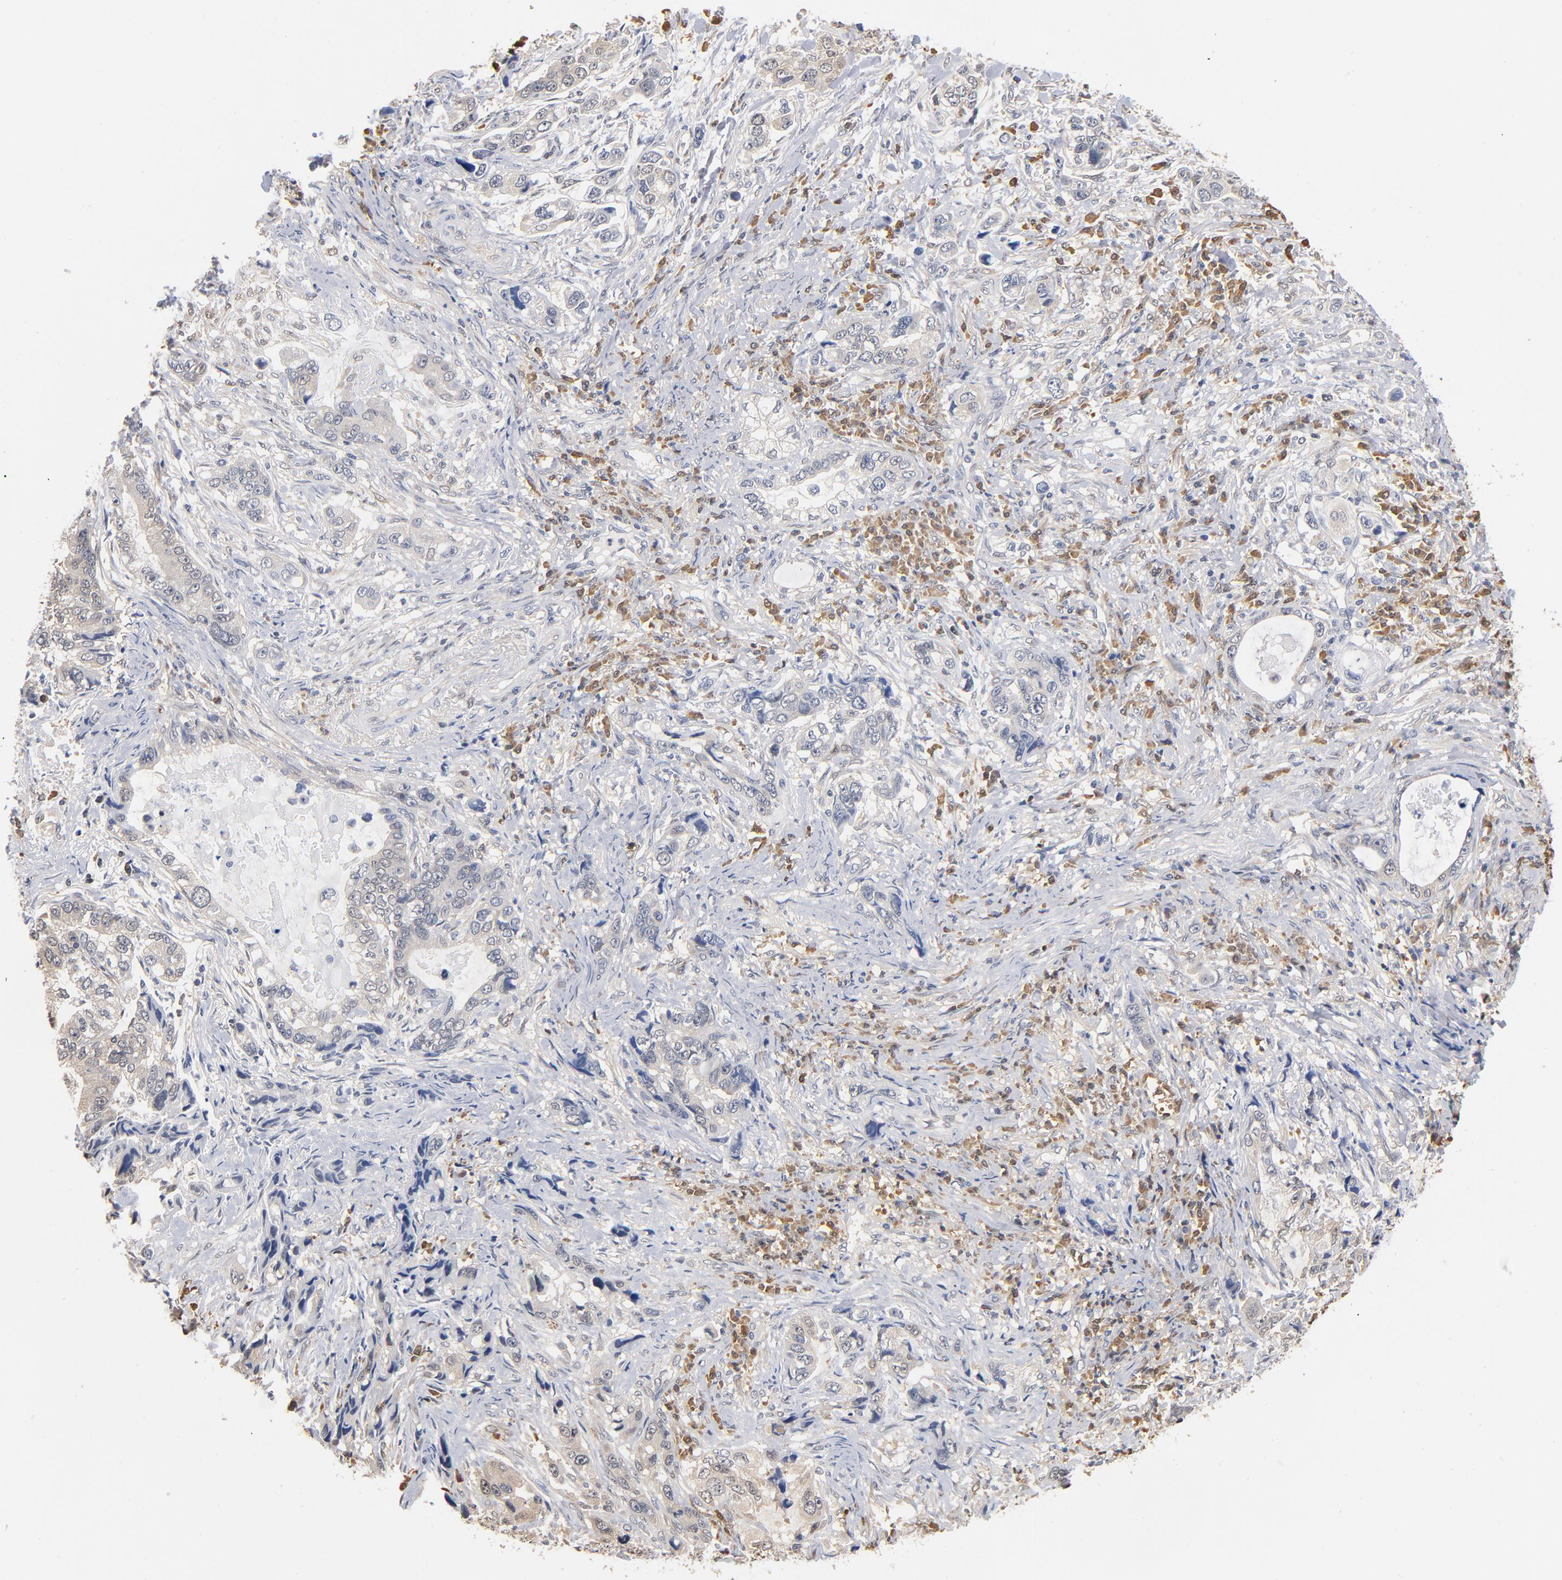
{"staining": {"intensity": "weak", "quantity": "25%-75%", "location": "cytoplasmic/membranous"}, "tissue": "stomach cancer", "cell_type": "Tumor cells", "image_type": "cancer", "snomed": [{"axis": "morphology", "description": "Adenocarcinoma, NOS"}, {"axis": "topography", "description": "Stomach, lower"}], "caption": "Stomach cancer stained for a protein shows weak cytoplasmic/membranous positivity in tumor cells.", "gene": "MIF", "patient": {"sex": "female", "age": 93}}